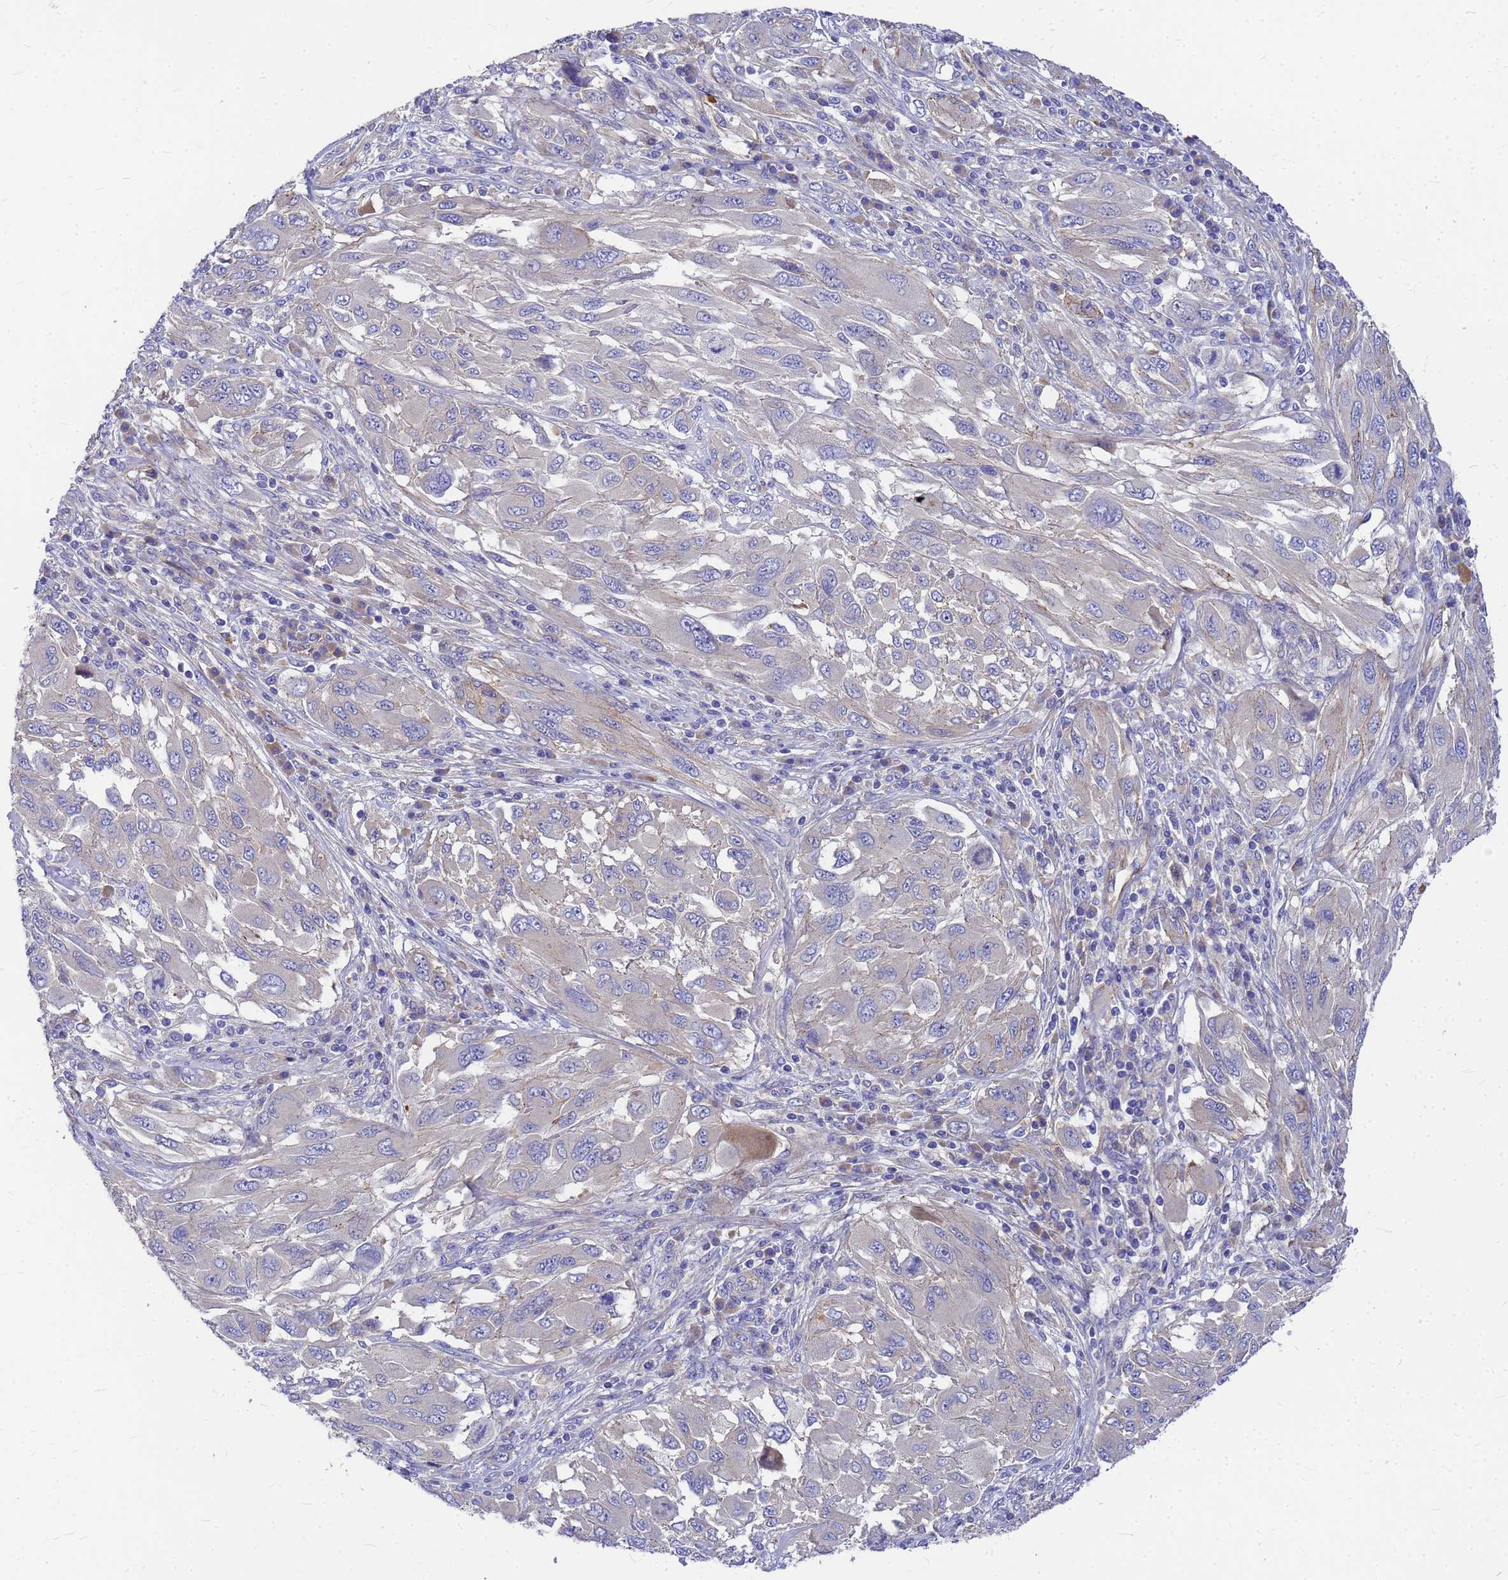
{"staining": {"intensity": "negative", "quantity": "none", "location": "none"}, "tissue": "melanoma", "cell_type": "Tumor cells", "image_type": "cancer", "snomed": [{"axis": "morphology", "description": "Malignant melanoma, NOS"}, {"axis": "topography", "description": "Skin"}], "caption": "Tumor cells show no significant protein staining in malignant melanoma.", "gene": "FBXW5", "patient": {"sex": "female", "age": 91}}